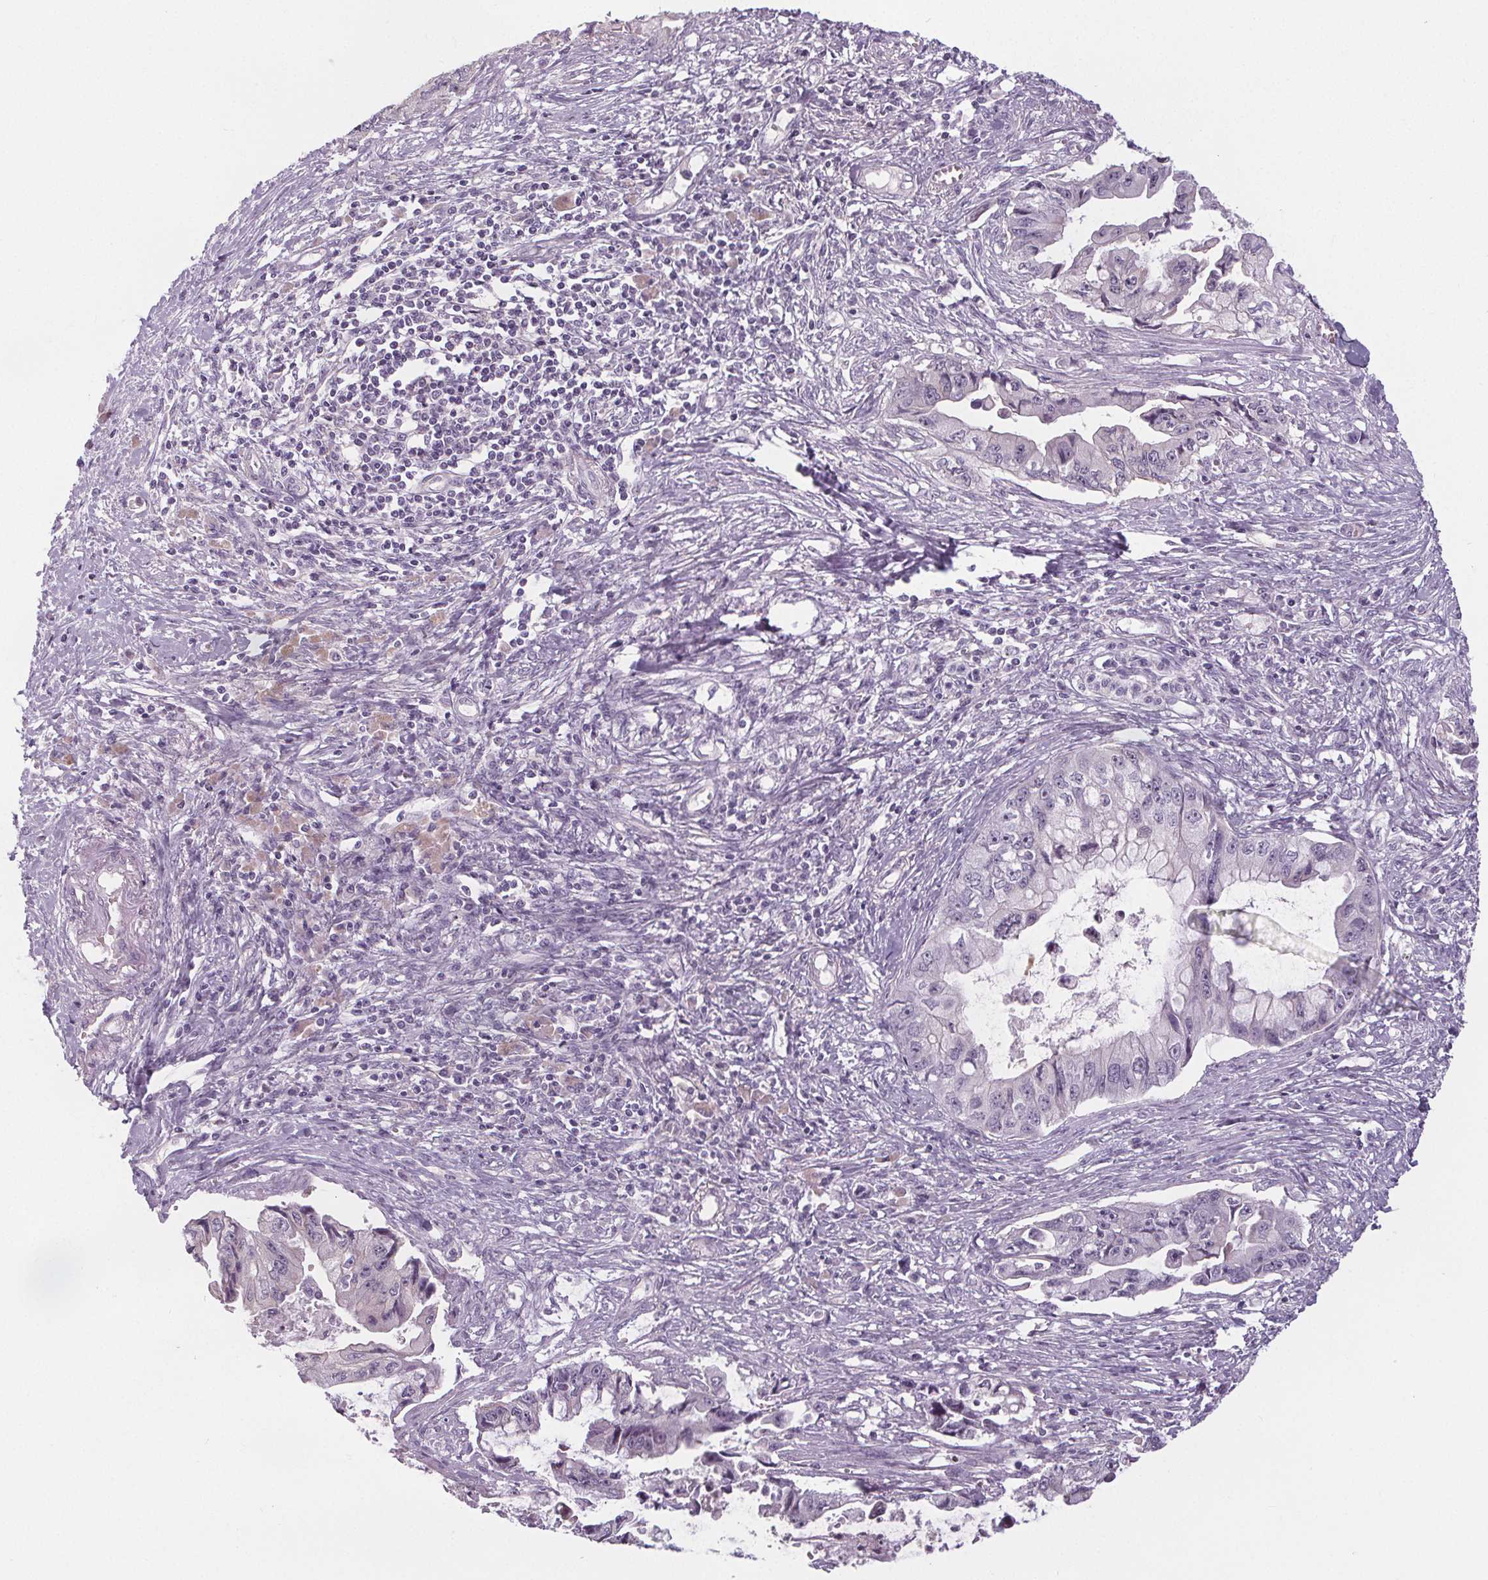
{"staining": {"intensity": "weak", "quantity": "<25%", "location": "nuclear"}, "tissue": "pancreatic cancer", "cell_type": "Tumor cells", "image_type": "cancer", "snomed": [{"axis": "morphology", "description": "Adenocarcinoma, NOS"}, {"axis": "topography", "description": "Pancreas"}], "caption": "Immunohistochemistry histopathology image of human pancreatic cancer stained for a protein (brown), which displays no positivity in tumor cells.", "gene": "NOLC1", "patient": {"sex": "male", "age": 66}}